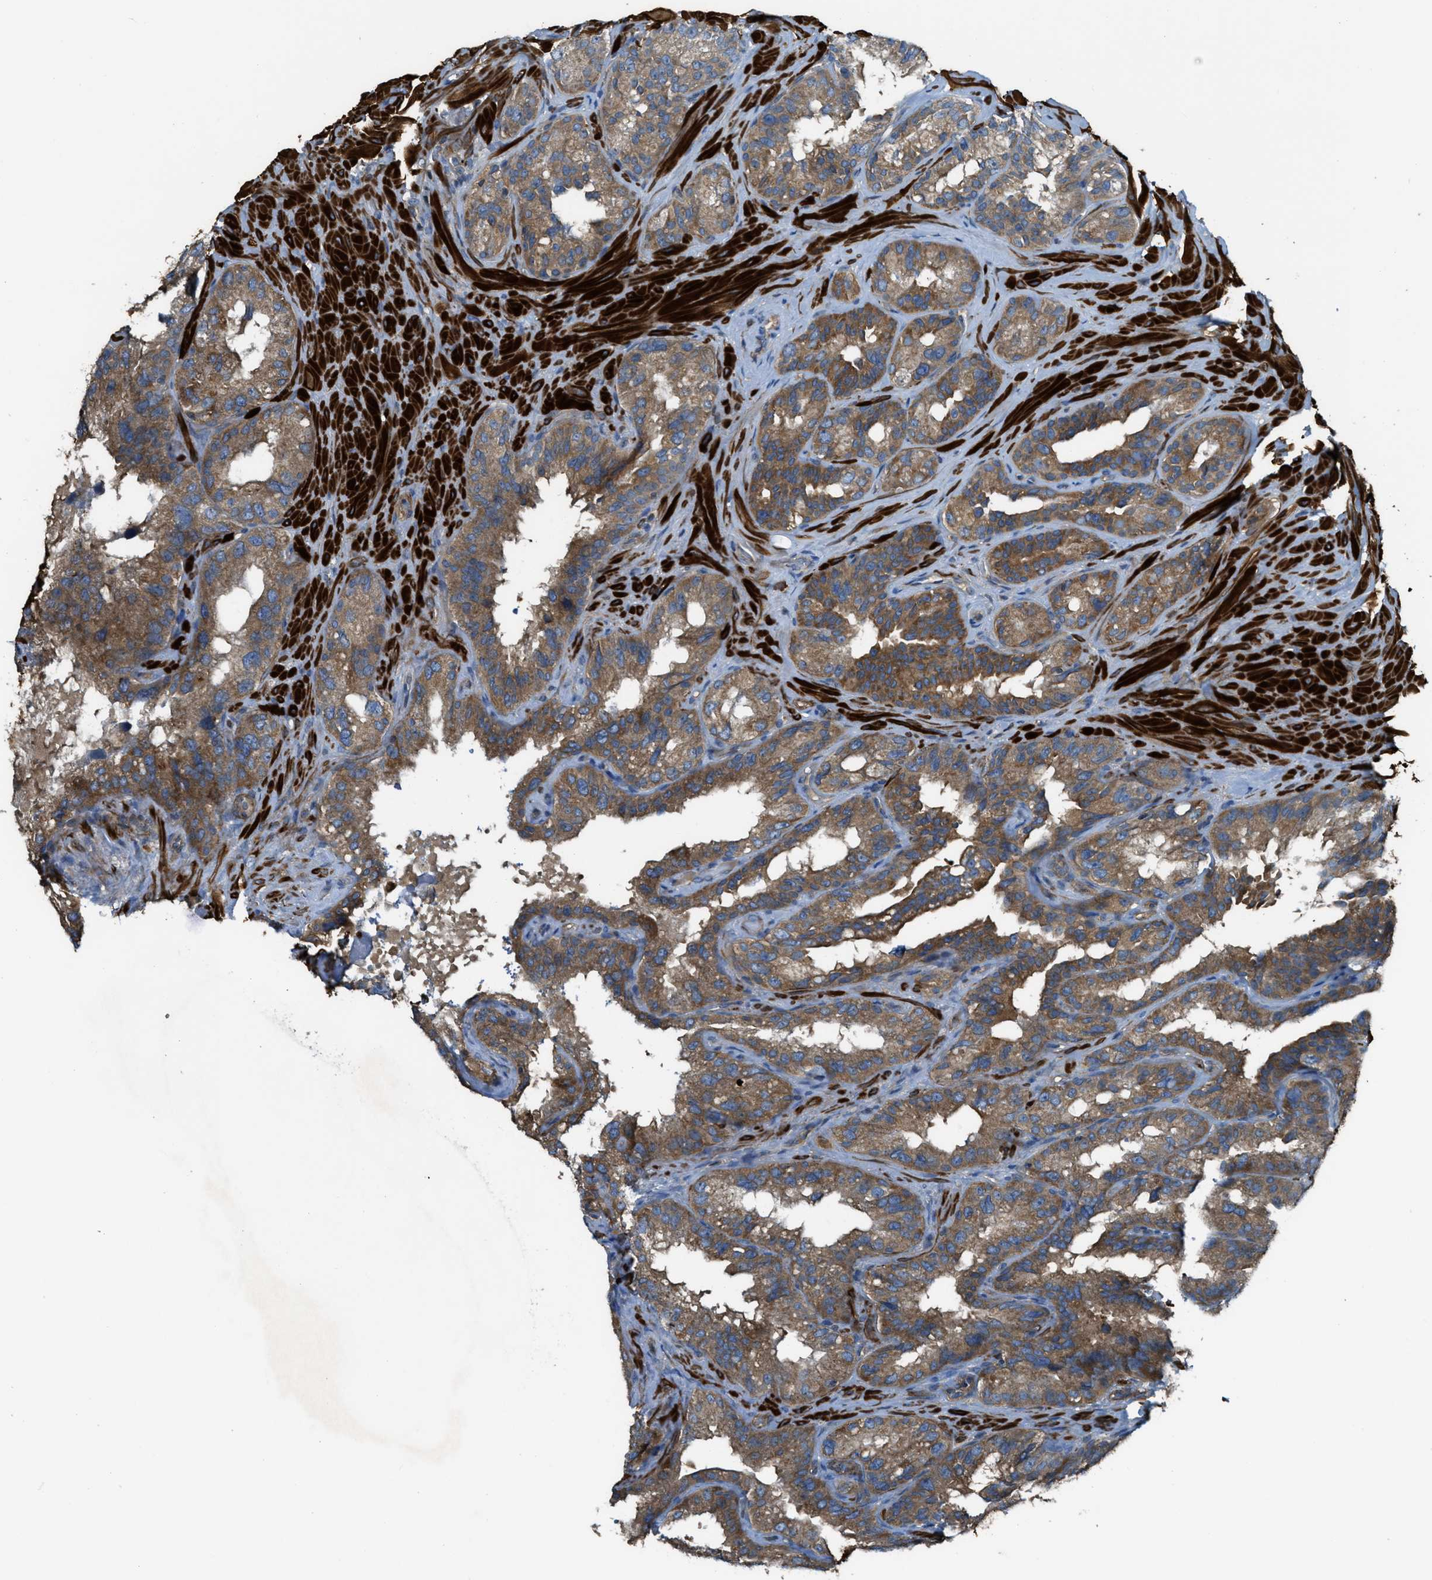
{"staining": {"intensity": "moderate", "quantity": ">75%", "location": "cytoplasmic/membranous"}, "tissue": "seminal vesicle", "cell_type": "Glandular cells", "image_type": "normal", "snomed": [{"axis": "morphology", "description": "Normal tissue, NOS"}, {"axis": "topography", "description": "Seminal veicle"}], "caption": "A brown stain shows moderate cytoplasmic/membranous positivity of a protein in glandular cells of unremarkable human seminal vesicle. (Stains: DAB (3,3'-diaminobenzidine) in brown, nuclei in blue, Microscopy: brightfield microscopy at high magnification).", "gene": "VEZT", "patient": {"sex": "male", "age": 68}}